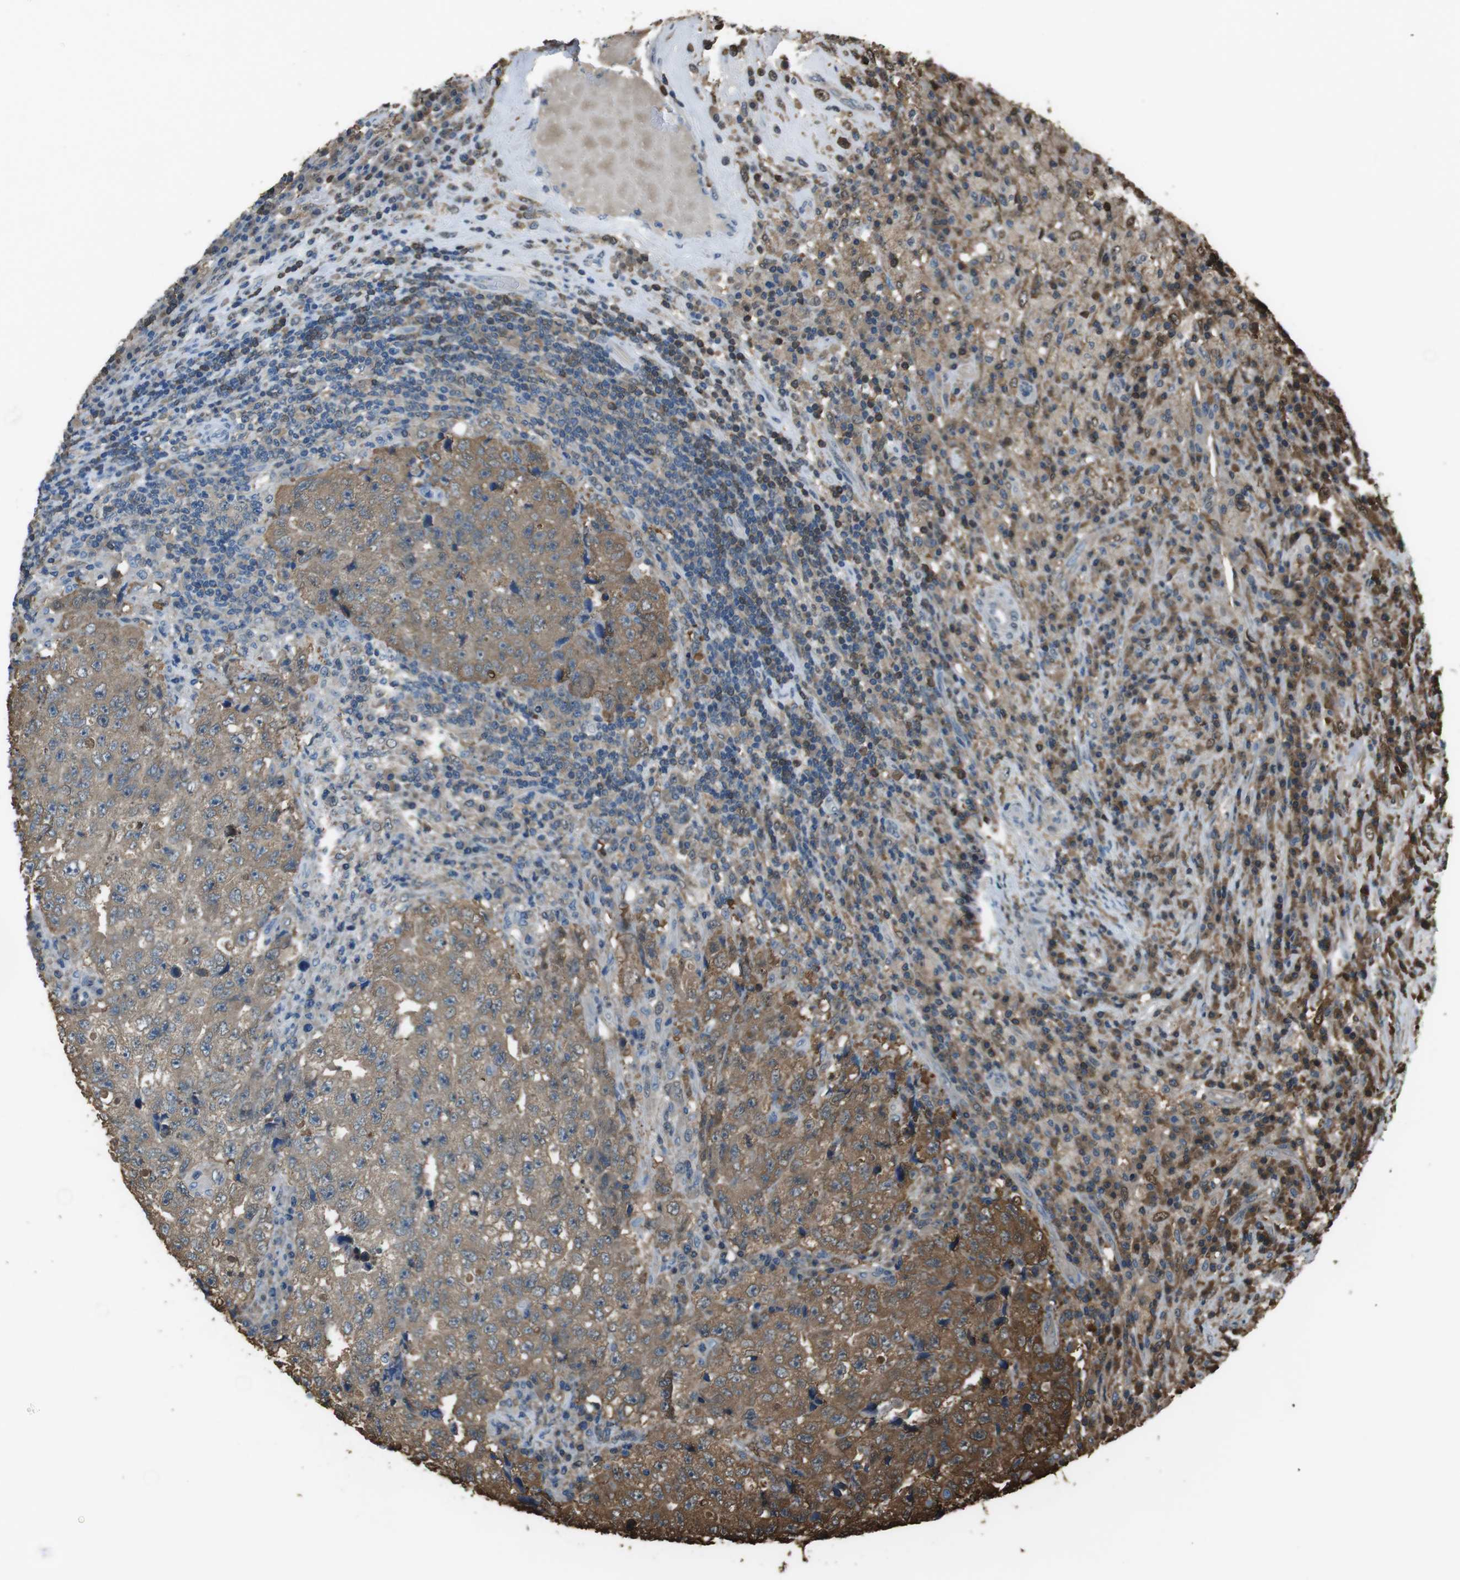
{"staining": {"intensity": "moderate", "quantity": "25%-75%", "location": "cytoplasmic/membranous"}, "tissue": "testis cancer", "cell_type": "Tumor cells", "image_type": "cancer", "snomed": [{"axis": "morphology", "description": "Necrosis, NOS"}, {"axis": "morphology", "description": "Carcinoma, Embryonal, NOS"}, {"axis": "topography", "description": "Testis"}], "caption": "A photomicrograph of testis cancer stained for a protein shows moderate cytoplasmic/membranous brown staining in tumor cells.", "gene": "TWSG1", "patient": {"sex": "male", "age": 19}}